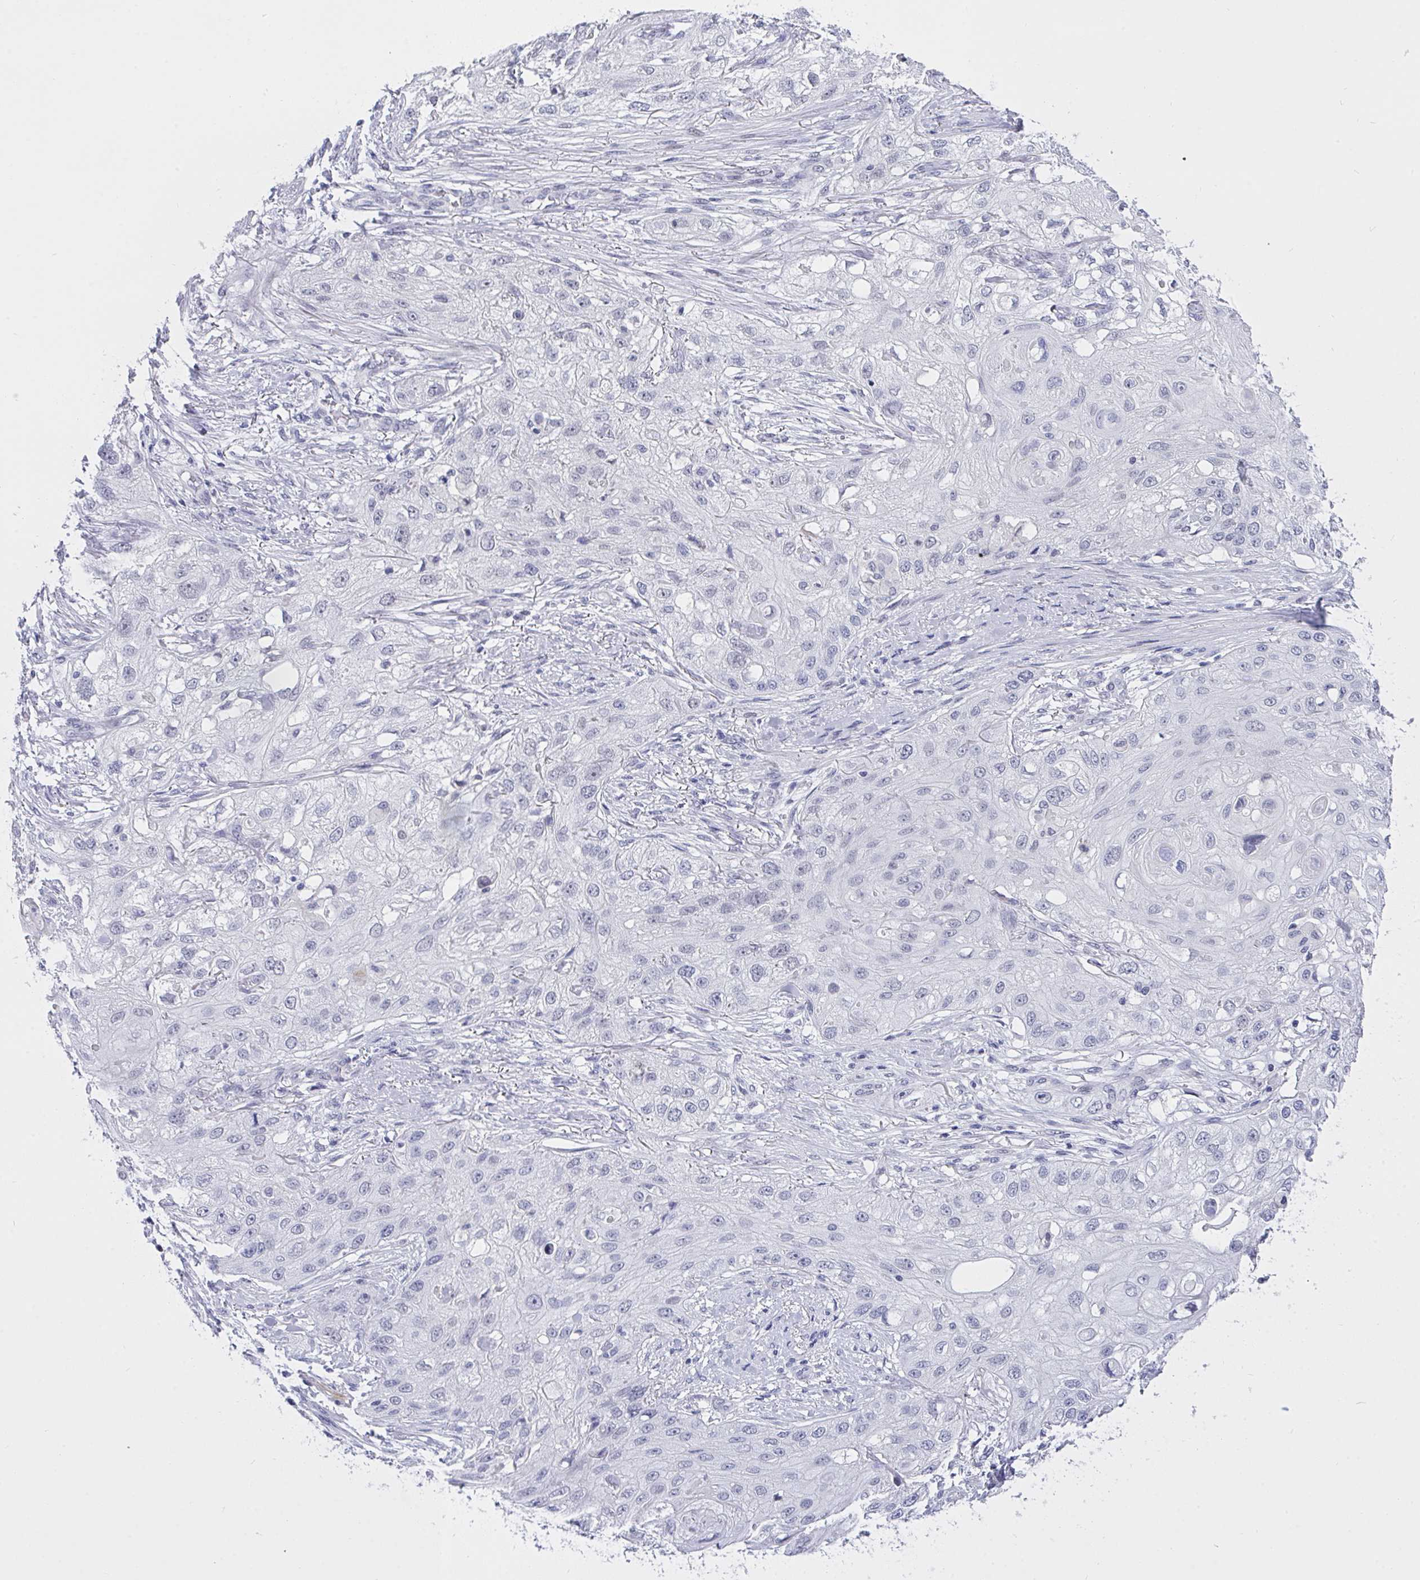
{"staining": {"intensity": "negative", "quantity": "none", "location": "none"}, "tissue": "skin cancer", "cell_type": "Tumor cells", "image_type": "cancer", "snomed": [{"axis": "morphology", "description": "Squamous cell carcinoma, NOS"}, {"axis": "topography", "description": "Skin"}, {"axis": "topography", "description": "Vulva"}], "caption": "Immunohistochemistry image of human skin cancer stained for a protein (brown), which shows no expression in tumor cells. (DAB (3,3'-diaminobenzidine) IHC with hematoxylin counter stain).", "gene": "FBXL22", "patient": {"sex": "female", "age": 86}}